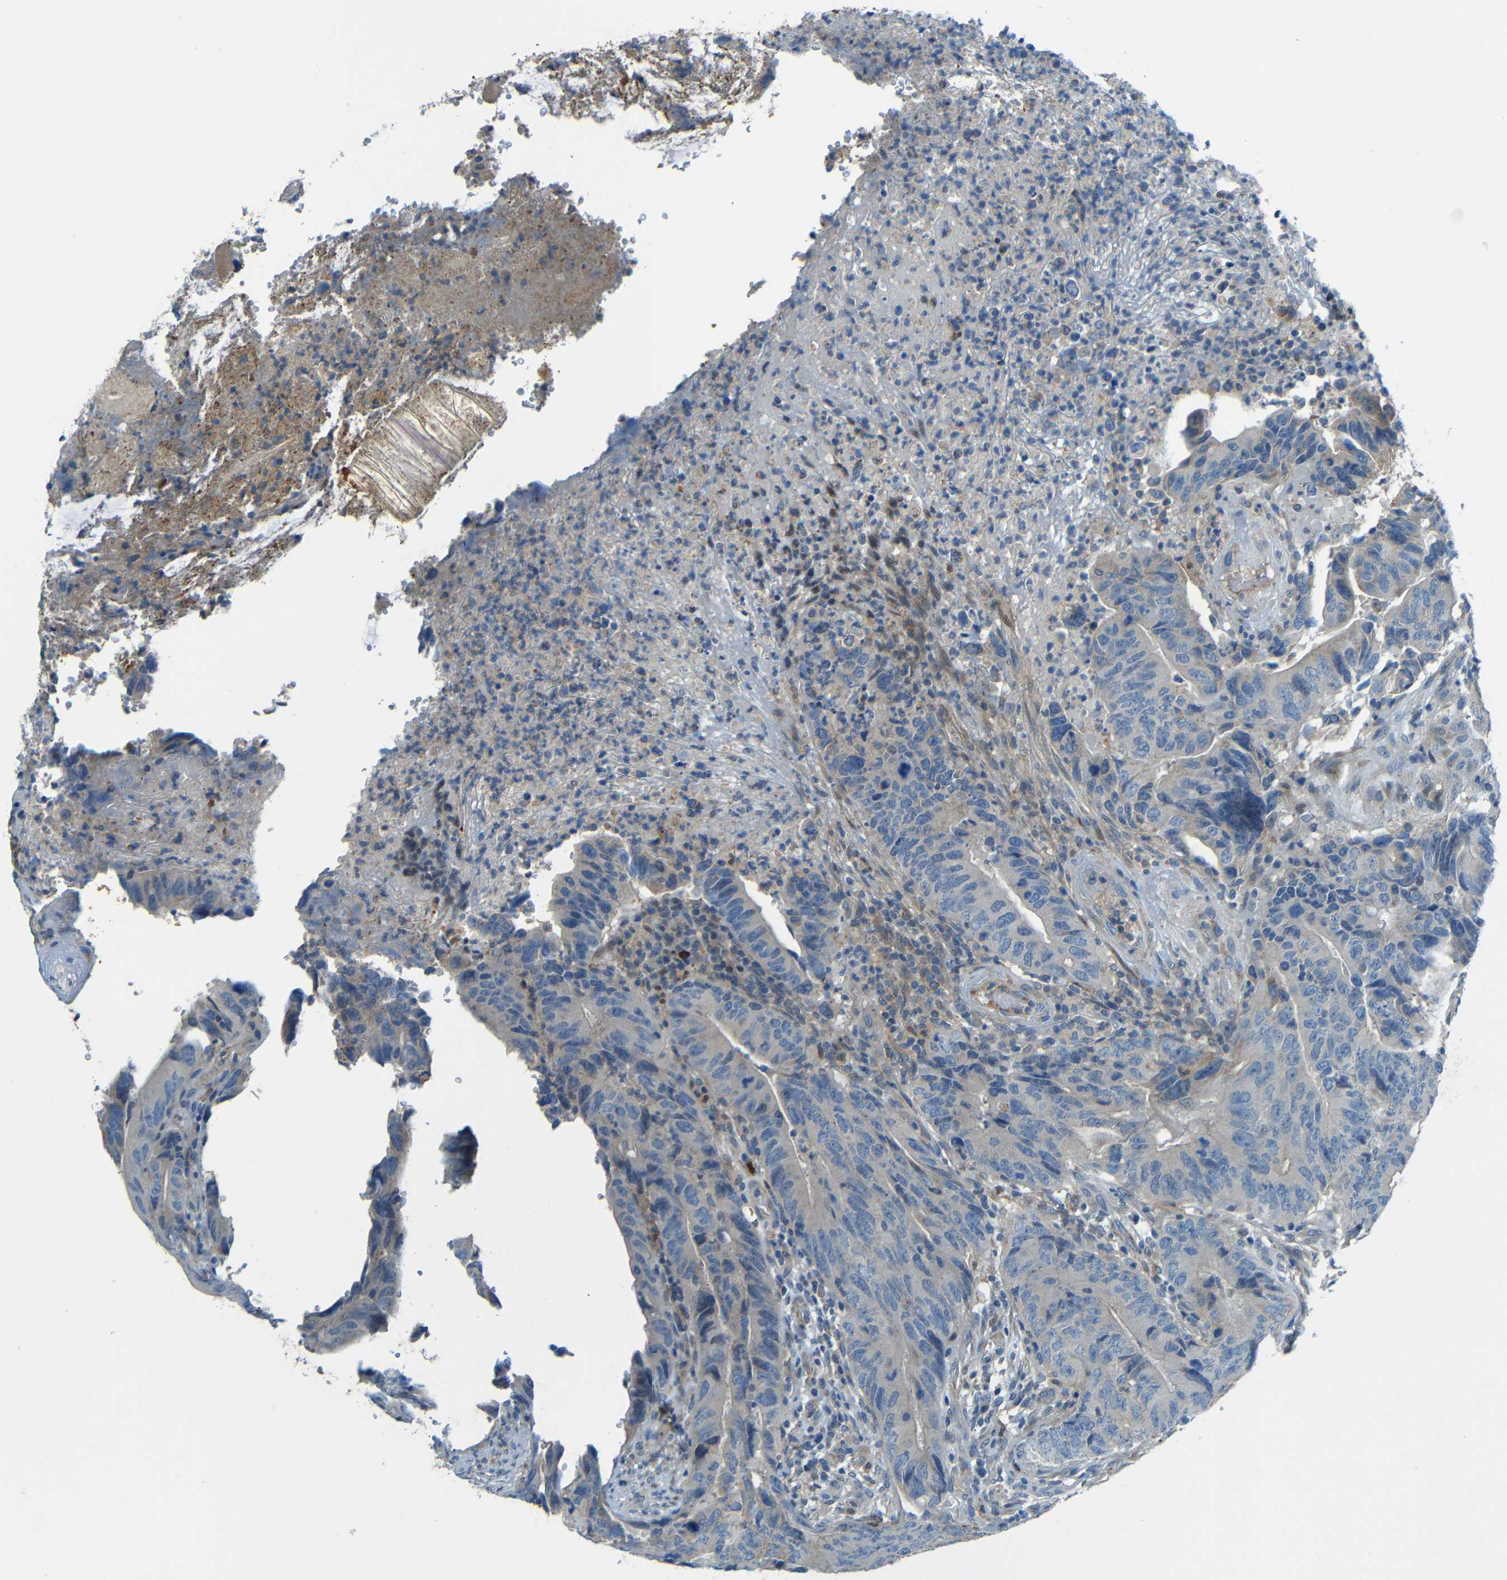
{"staining": {"intensity": "weak", "quantity": "<25%", "location": "cytoplasmic/membranous"}, "tissue": "colorectal cancer", "cell_type": "Tumor cells", "image_type": "cancer", "snomed": [{"axis": "morphology", "description": "Normal tissue, NOS"}, {"axis": "morphology", "description": "Adenocarcinoma, NOS"}, {"axis": "topography", "description": "Colon"}], "caption": "Immunohistochemistry (IHC) of human colorectal cancer (adenocarcinoma) exhibits no positivity in tumor cells.", "gene": "CYP26B1", "patient": {"sex": "male", "age": 56}}